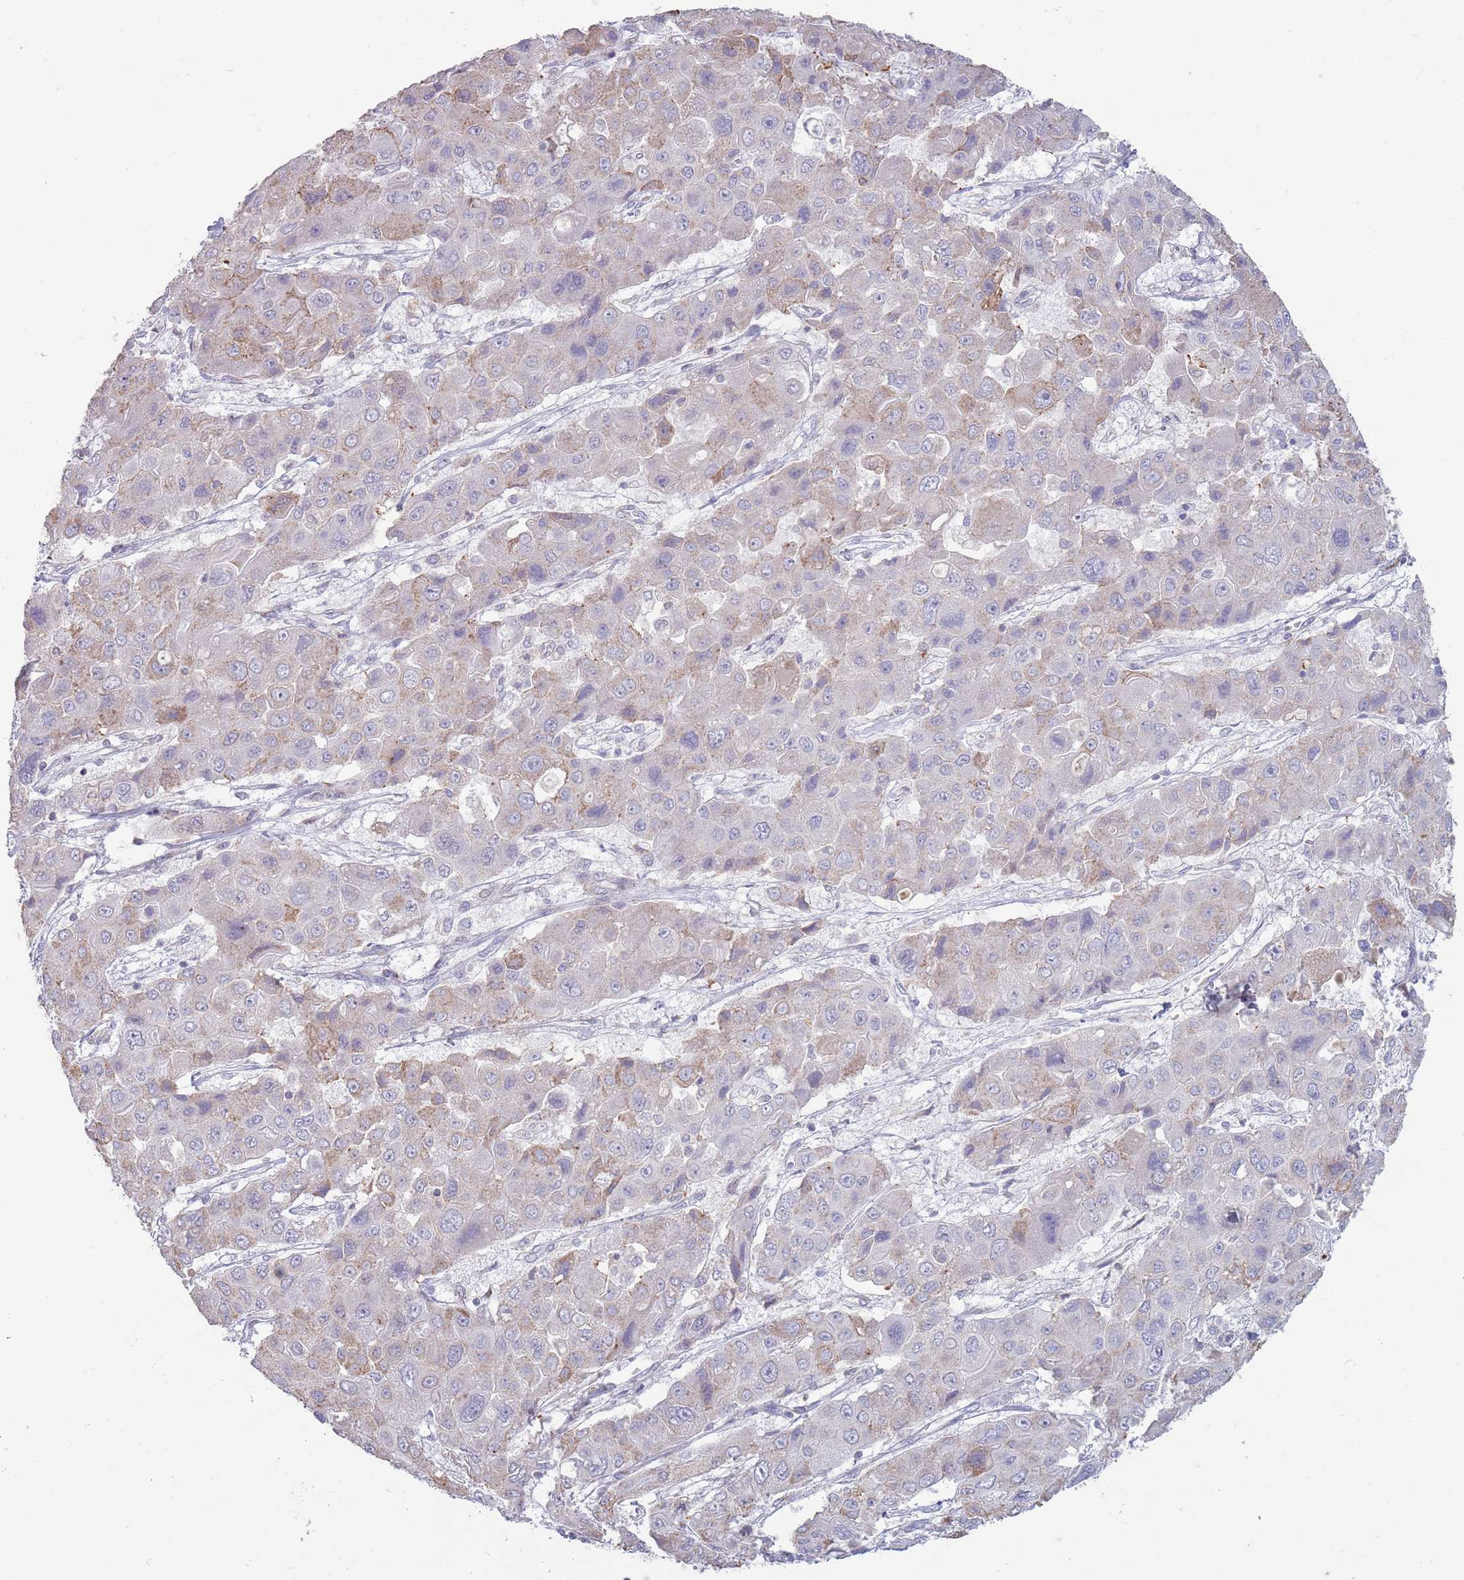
{"staining": {"intensity": "negative", "quantity": "none", "location": "none"}, "tissue": "liver cancer", "cell_type": "Tumor cells", "image_type": "cancer", "snomed": [{"axis": "morphology", "description": "Cholangiocarcinoma"}, {"axis": "topography", "description": "Liver"}], "caption": "Tumor cells are negative for protein expression in human cholangiocarcinoma (liver).", "gene": "ACSBG1", "patient": {"sex": "male", "age": 67}}